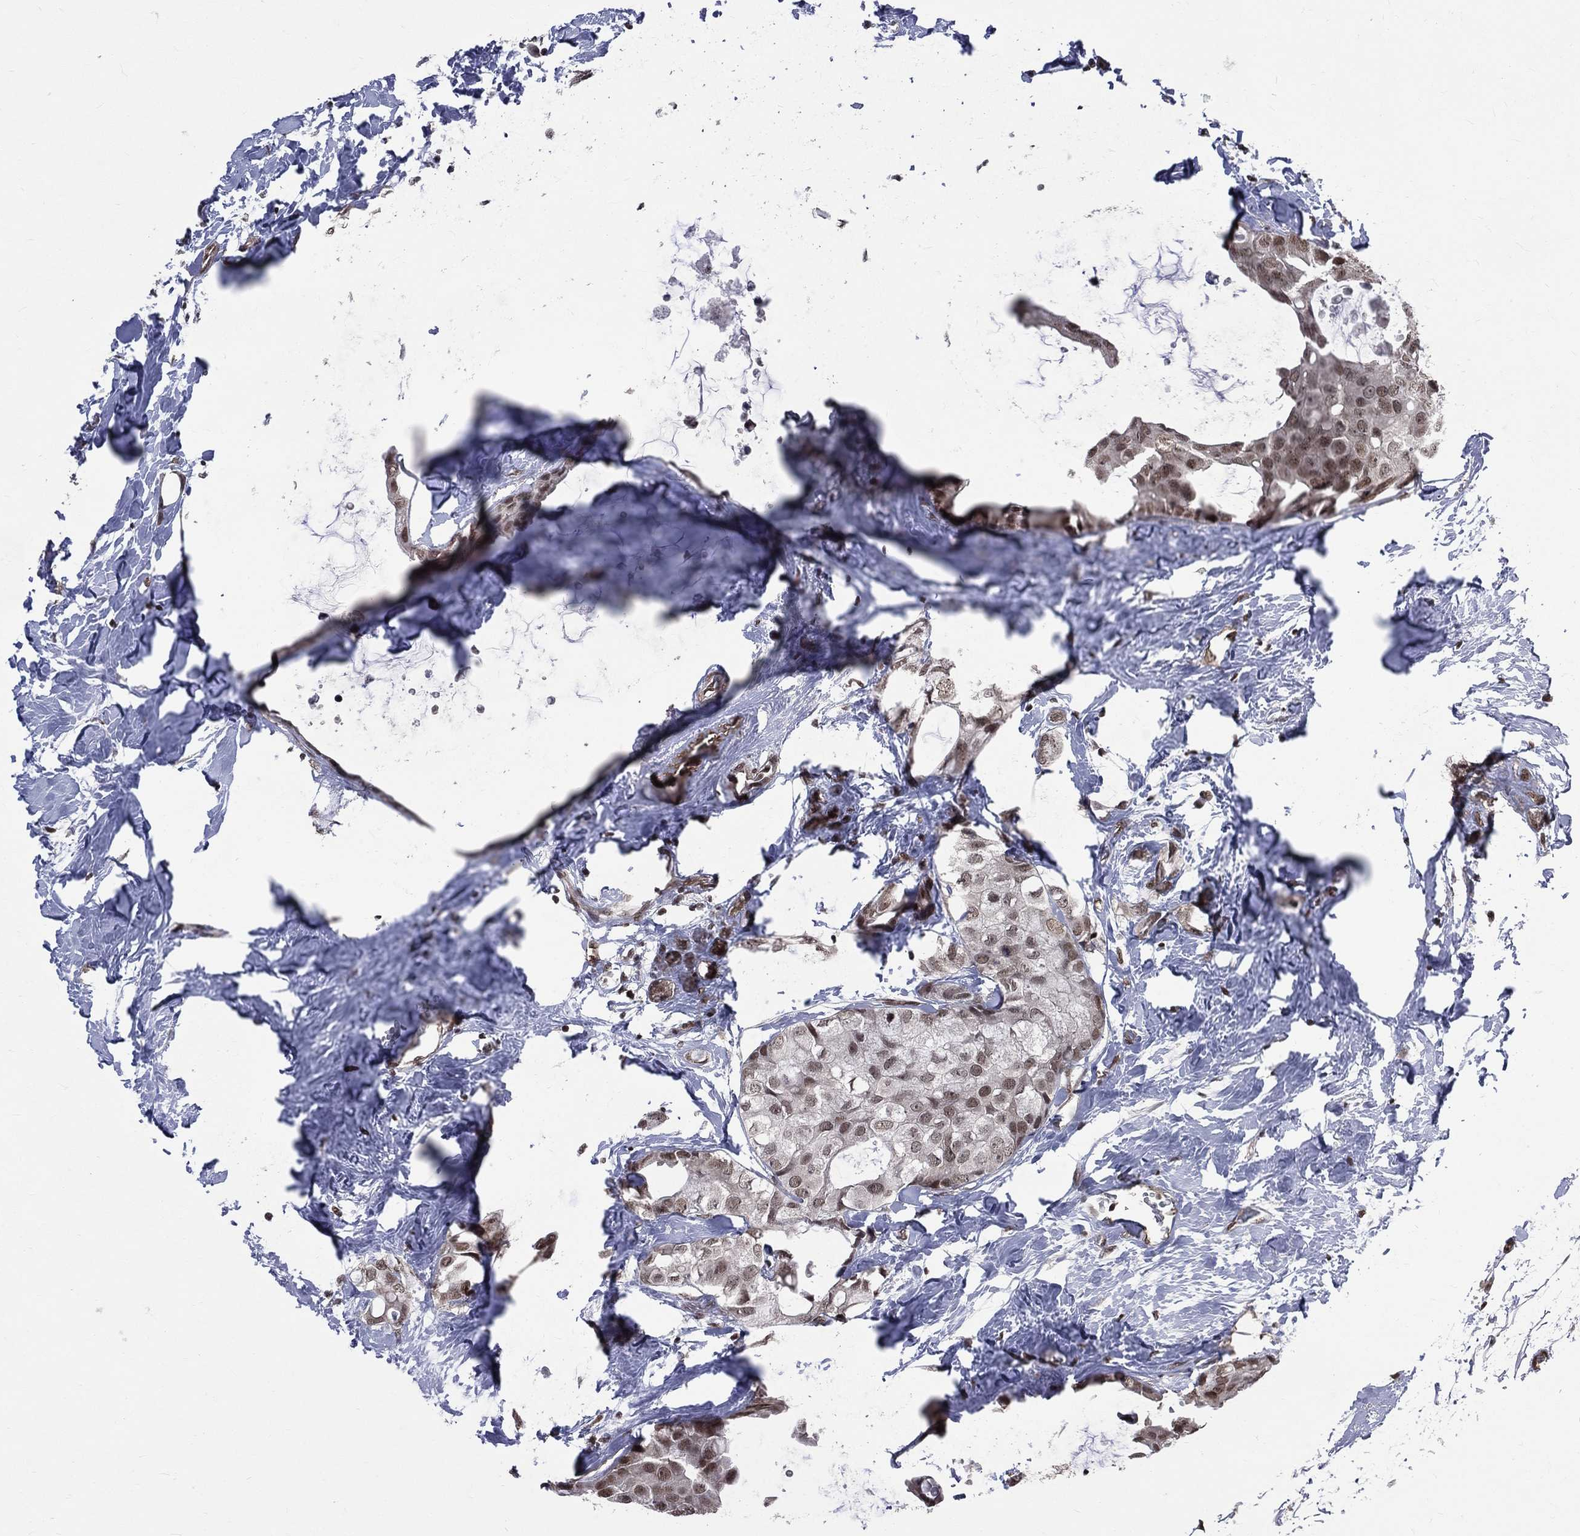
{"staining": {"intensity": "moderate", "quantity": "<25%", "location": "nuclear"}, "tissue": "breast cancer", "cell_type": "Tumor cells", "image_type": "cancer", "snomed": [{"axis": "morphology", "description": "Duct carcinoma"}, {"axis": "topography", "description": "Breast"}], "caption": "Protein staining of breast cancer (infiltrating ductal carcinoma) tissue displays moderate nuclear staining in about <25% of tumor cells.", "gene": "SMC3", "patient": {"sex": "female", "age": 45}}